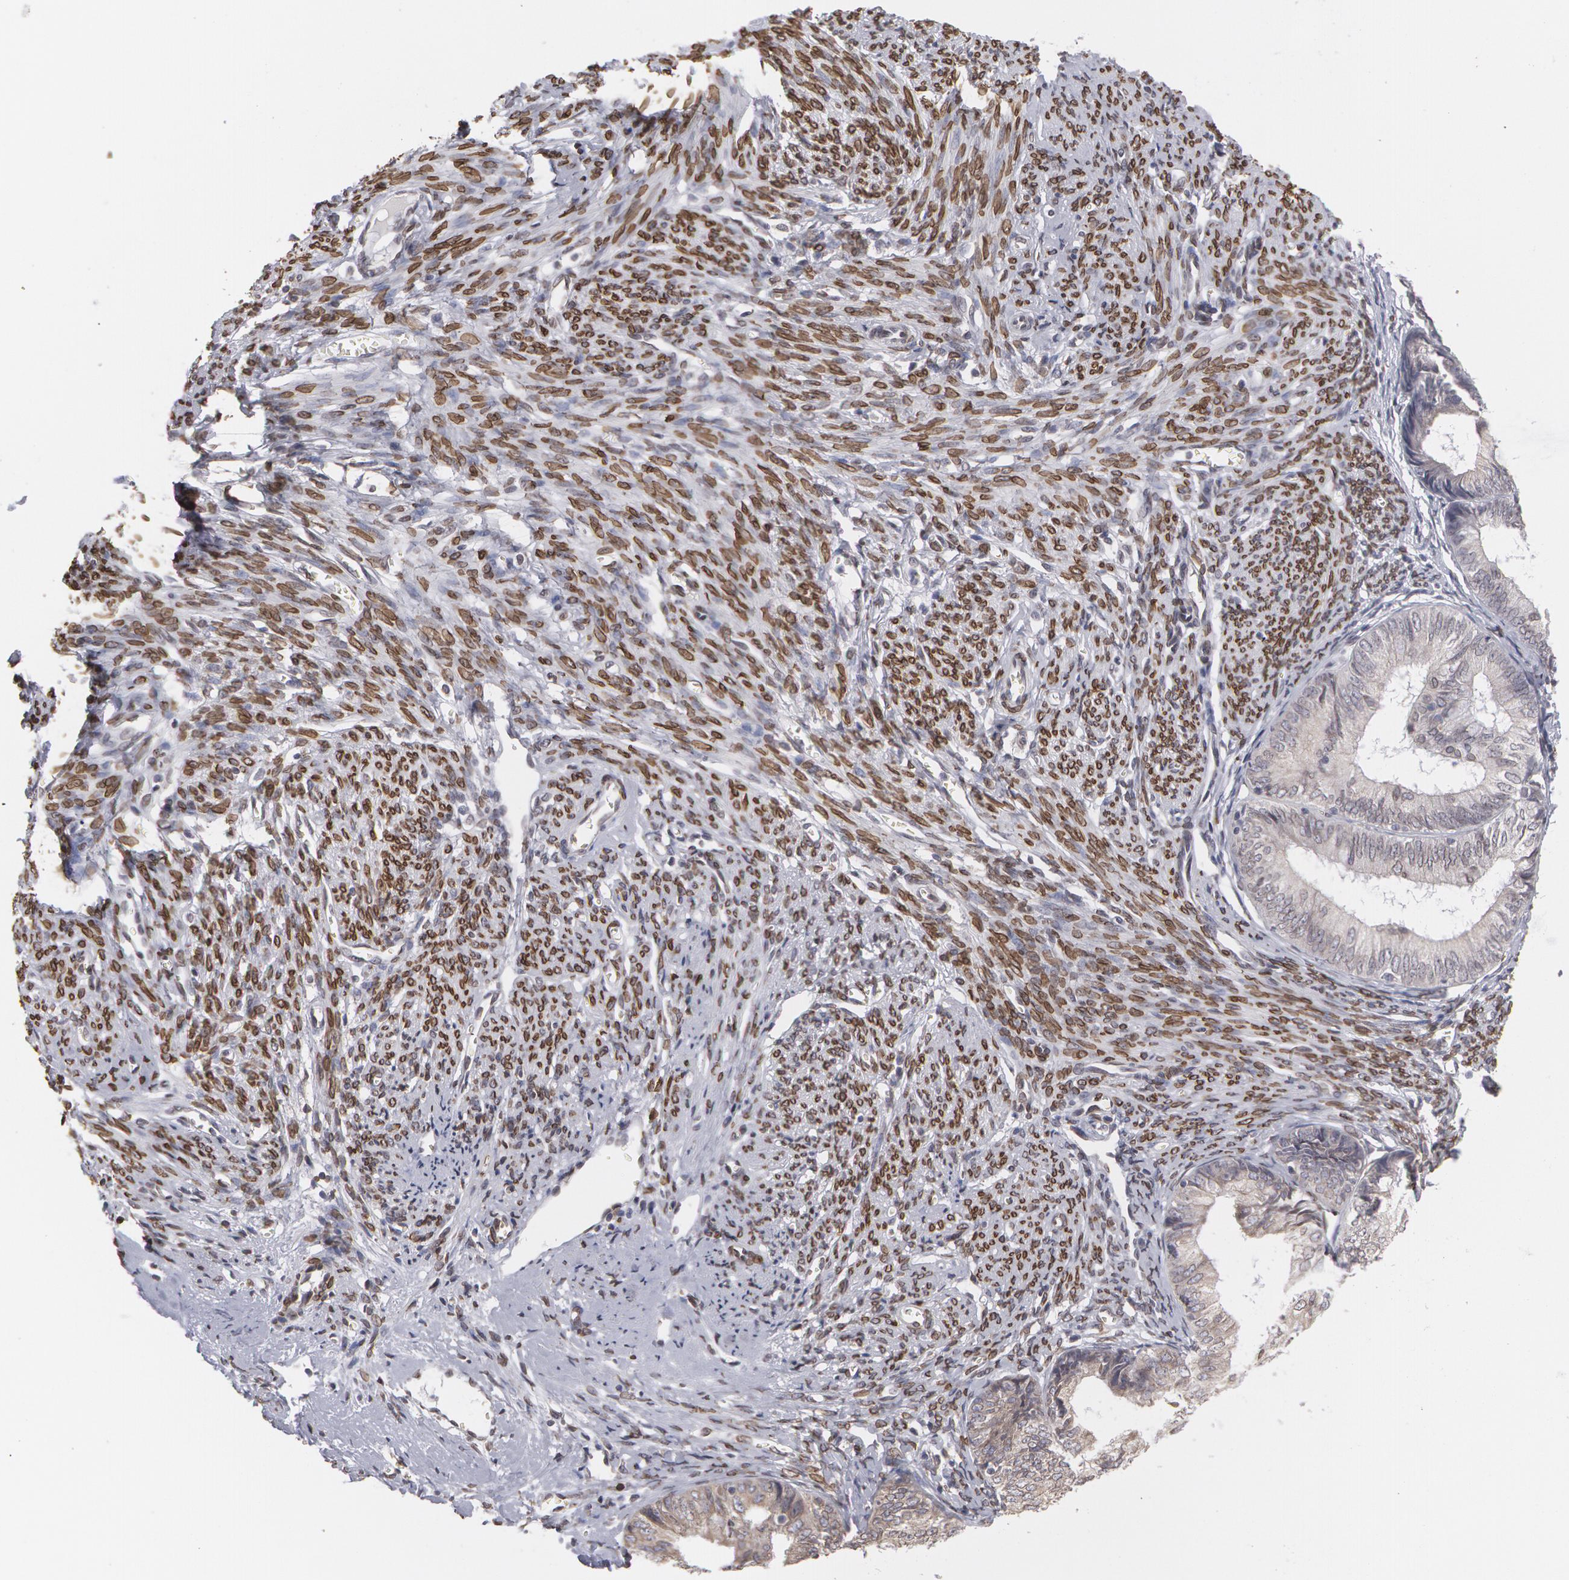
{"staining": {"intensity": "moderate", "quantity": "25%-75%", "location": "cytoplasmic/membranous"}, "tissue": "endometrial cancer", "cell_type": "Tumor cells", "image_type": "cancer", "snomed": [{"axis": "morphology", "description": "Adenocarcinoma, NOS"}, {"axis": "topography", "description": "Endometrium"}], "caption": "A medium amount of moderate cytoplasmic/membranous staining is seen in about 25%-75% of tumor cells in endometrial cancer (adenocarcinoma) tissue.", "gene": "EMD", "patient": {"sex": "female", "age": 66}}